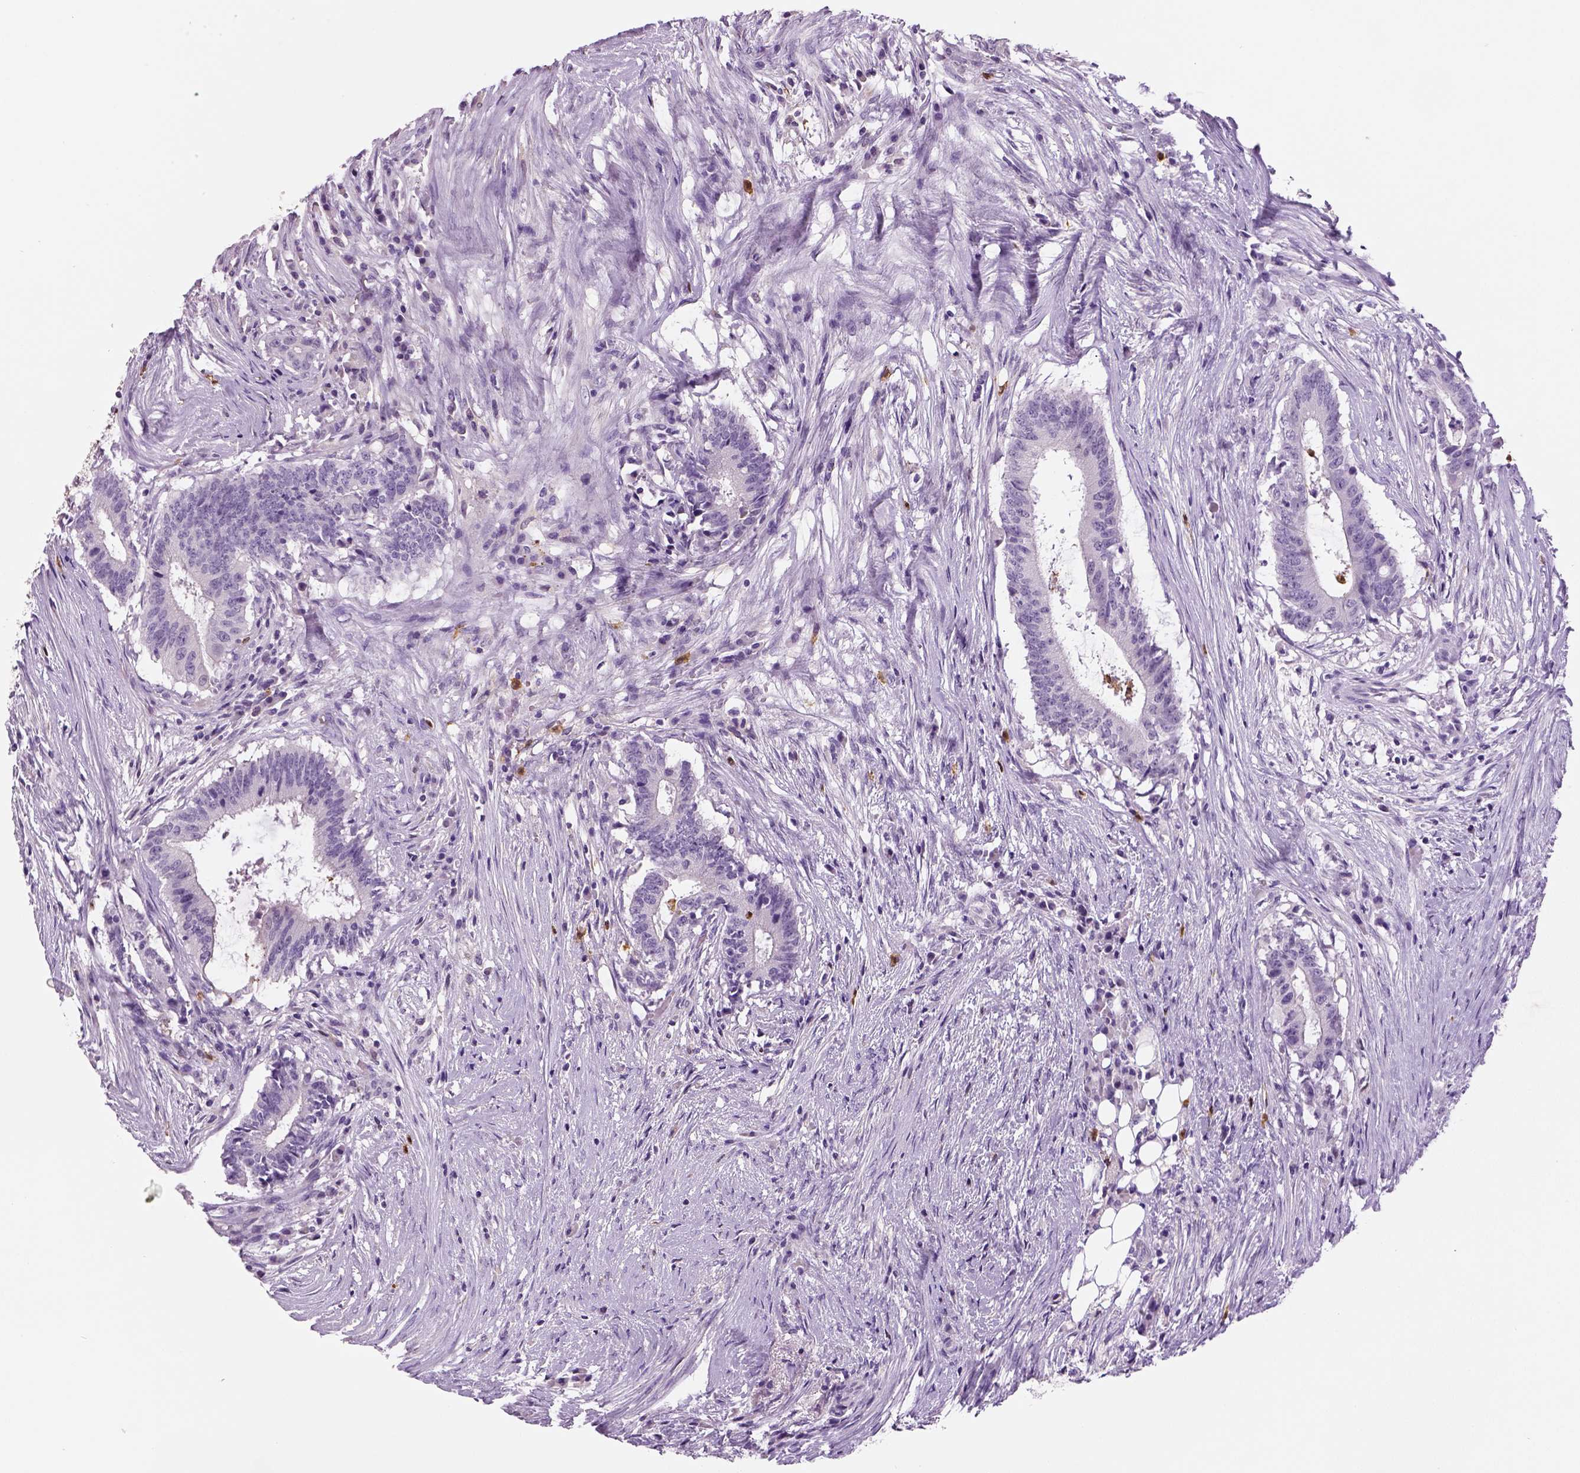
{"staining": {"intensity": "negative", "quantity": "none", "location": "none"}, "tissue": "colorectal cancer", "cell_type": "Tumor cells", "image_type": "cancer", "snomed": [{"axis": "morphology", "description": "Adenocarcinoma, NOS"}, {"axis": "topography", "description": "Colon"}], "caption": "Adenocarcinoma (colorectal) was stained to show a protein in brown. There is no significant staining in tumor cells.", "gene": "NECAB2", "patient": {"sex": "female", "age": 43}}